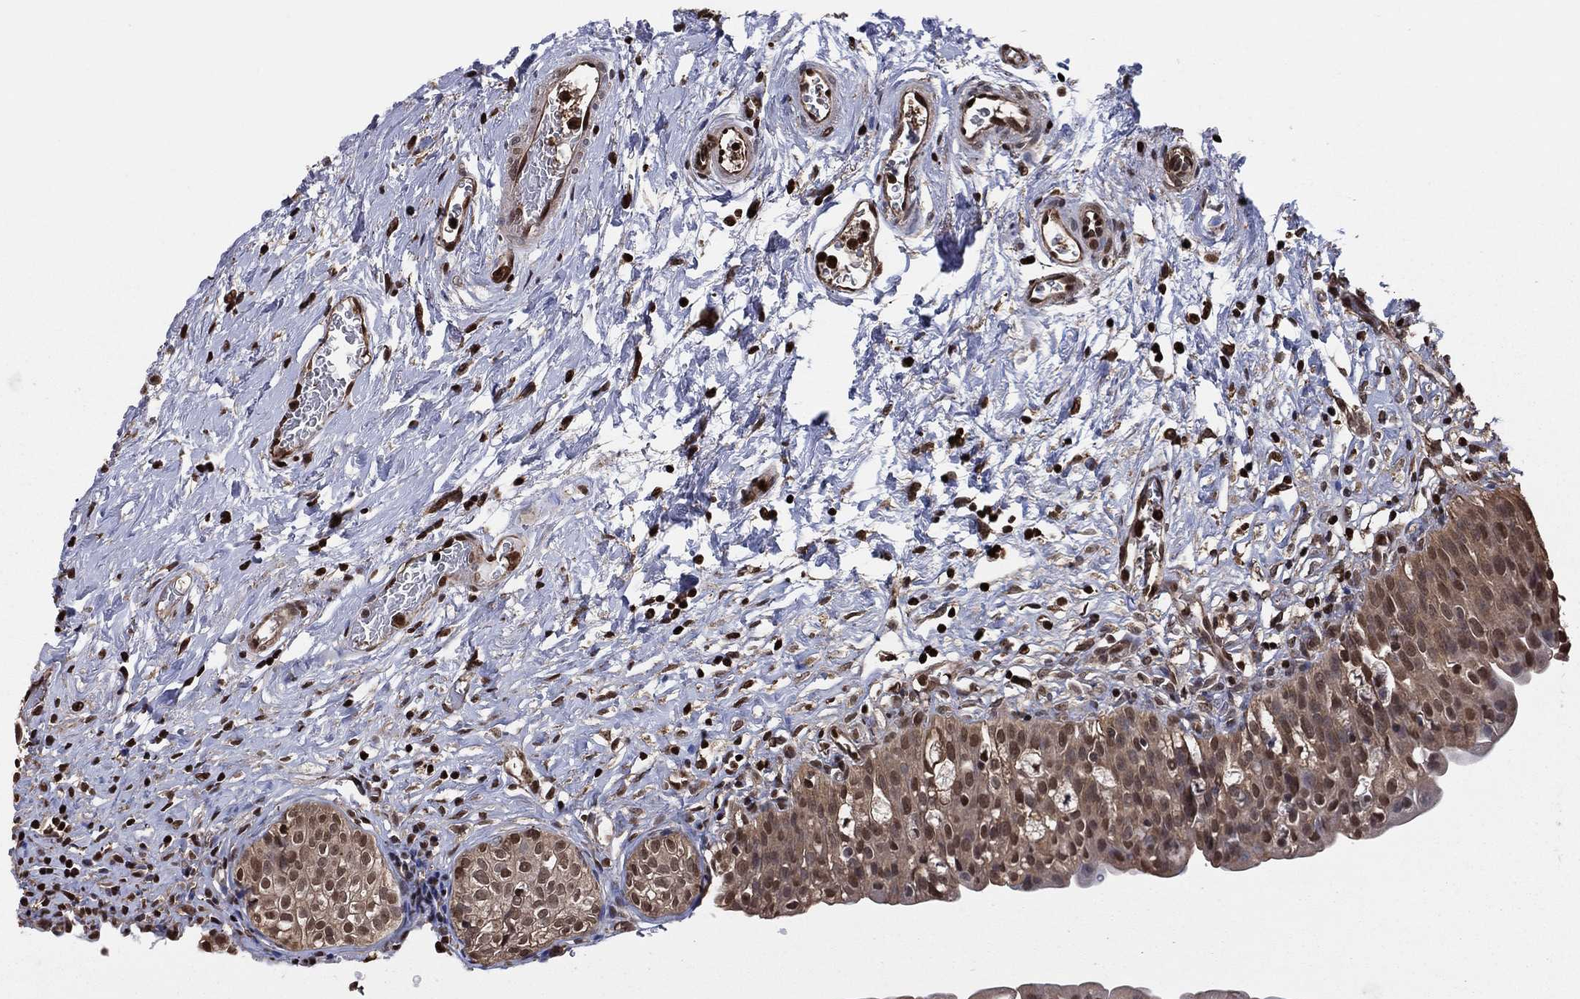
{"staining": {"intensity": "moderate", "quantity": ">75%", "location": "cytoplasmic/membranous,nuclear"}, "tissue": "urinary bladder", "cell_type": "Urothelial cells", "image_type": "normal", "snomed": [{"axis": "morphology", "description": "Normal tissue, NOS"}, {"axis": "topography", "description": "Urinary bladder"}], "caption": "Protein expression analysis of unremarkable human urinary bladder reveals moderate cytoplasmic/membranous,nuclear staining in about >75% of urothelial cells. (brown staining indicates protein expression, while blue staining denotes nuclei).", "gene": "GAPDH", "patient": {"sex": "male", "age": 76}}